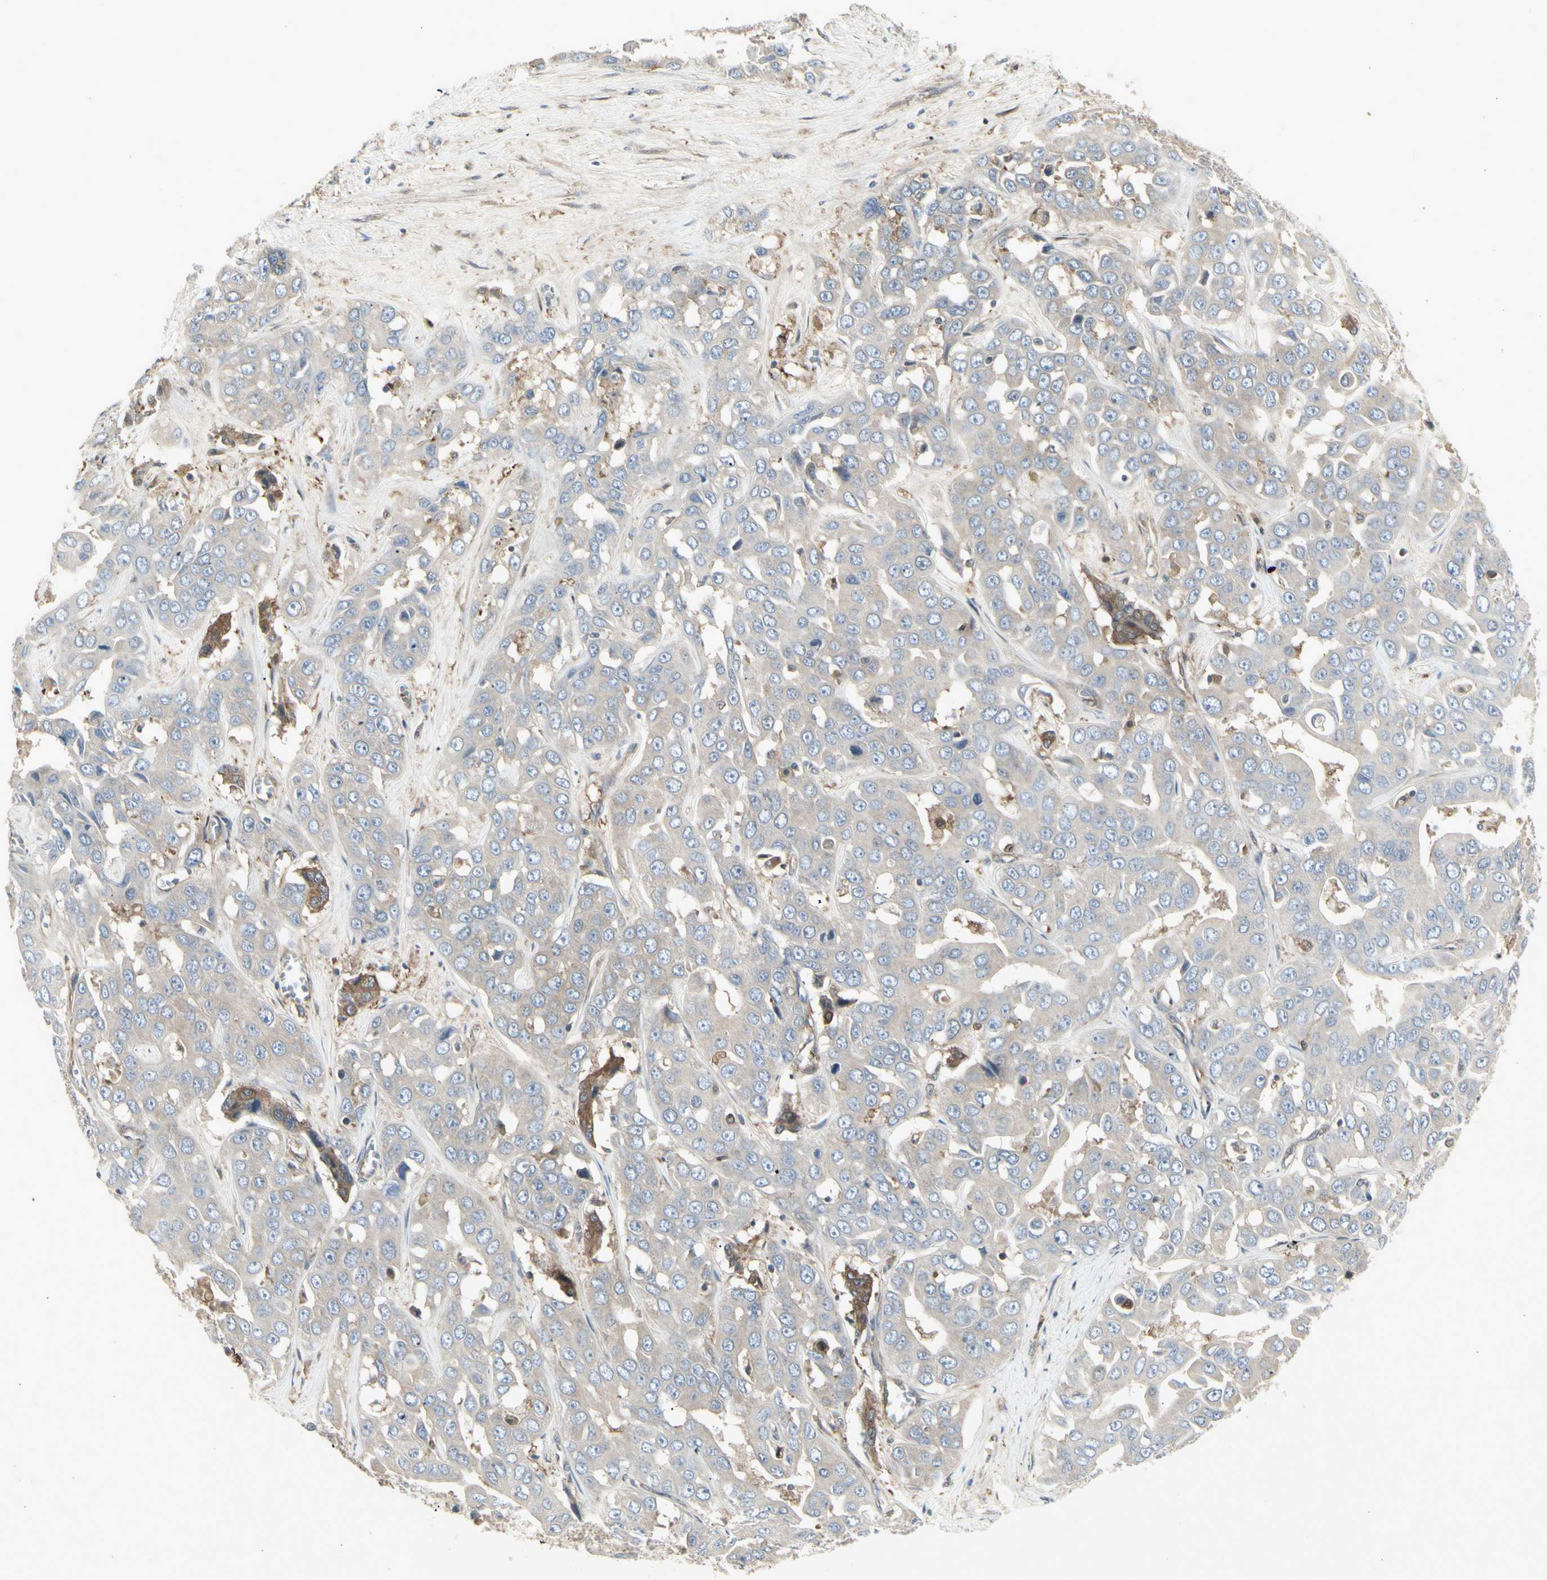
{"staining": {"intensity": "weak", "quantity": ">75%", "location": "cytoplasmic/membranous"}, "tissue": "liver cancer", "cell_type": "Tumor cells", "image_type": "cancer", "snomed": [{"axis": "morphology", "description": "Cholangiocarcinoma"}, {"axis": "topography", "description": "Liver"}], "caption": "The micrograph demonstrates immunohistochemical staining of liver cholangiocarcinoma. There is weak cytoplasmic/membranous expression is appreciated in approximately >75% of tumor cells.", "gene": "CHURC1-FNTB", "patient": {"sex": "female", "age": 52}}